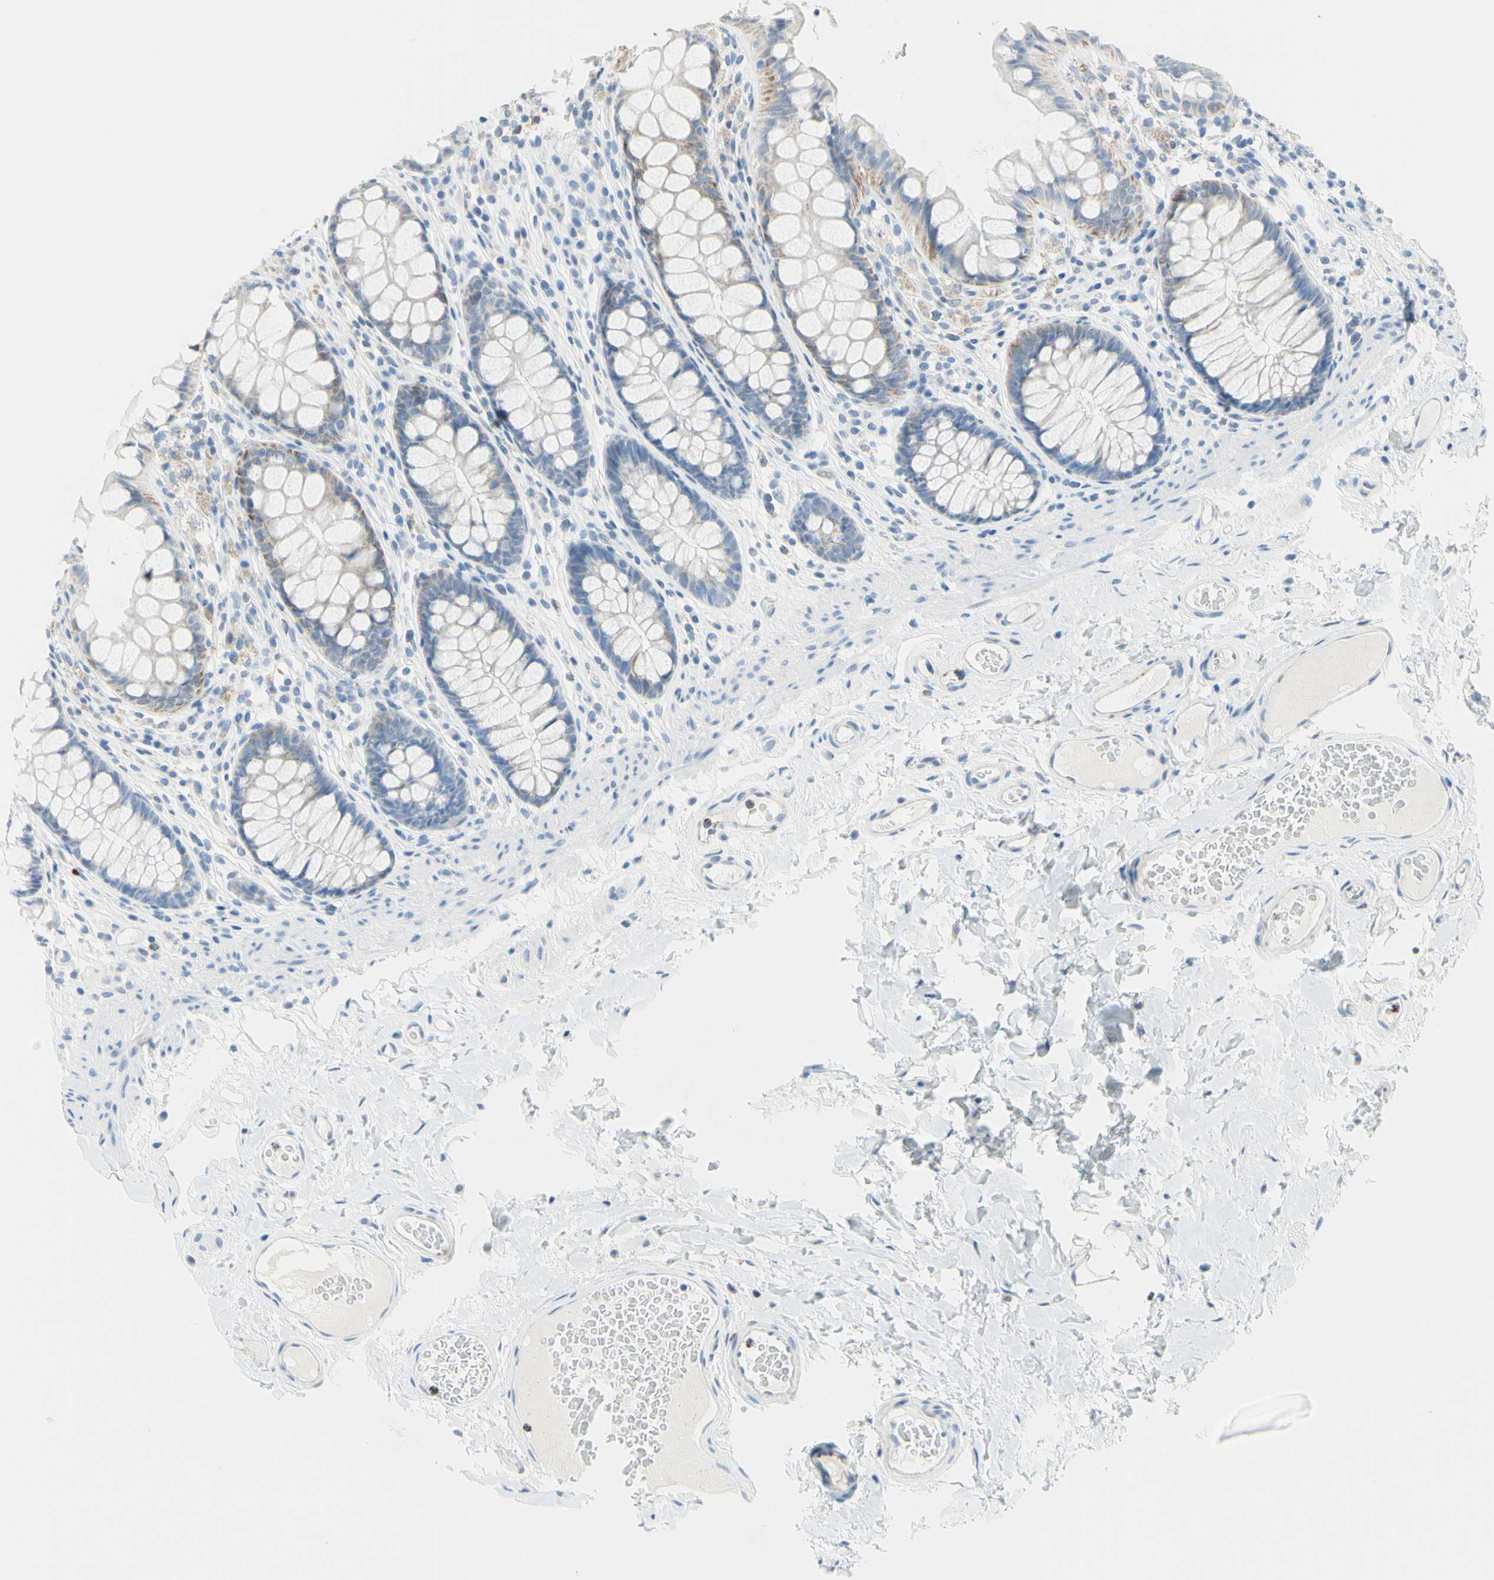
{"staining": {"intensity": "negative", "quantity": "none", "location": "none"}, "tissue": "colon", "cell_type": "Endothelial cells", "image_type": "normal", "snomed": [{"axis": "morphology", "description": "Normal tissue, NOS"}, {"axis": "topography", "description": "Colon"}], "caption": "DAB immunohistochemical staining of benign human colon demonstrates no significant positivity in endothelial cells. (DAB (3,3'-diaminobenzidine) immunohistochemistry (IHC), high magnification).", "gene": "CYSLTR1", "patient": {"sex": "female", "age": 55}}